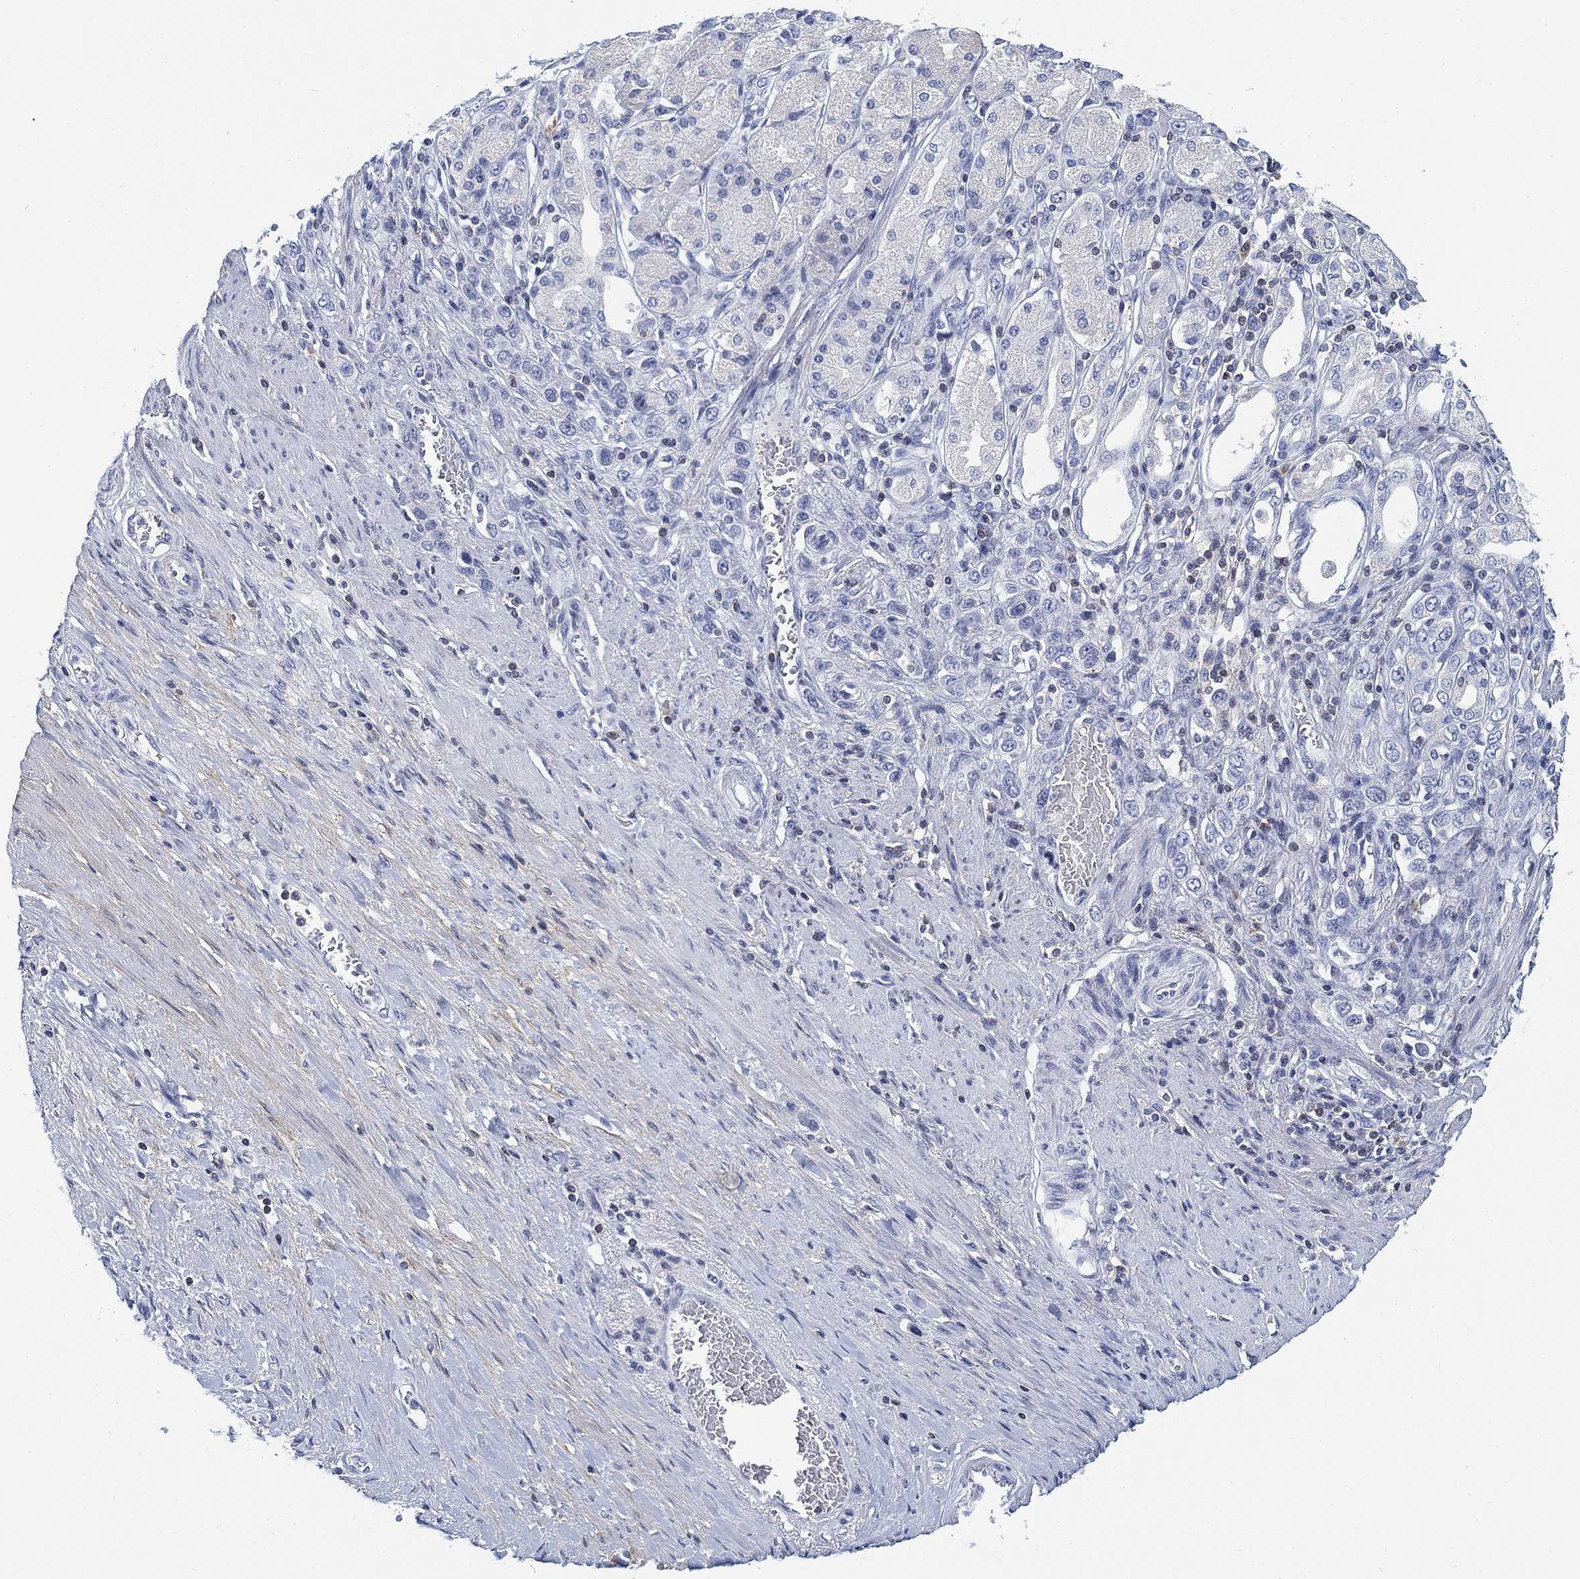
{"staining": {"intensity": "negative", "quantity": "none", "location": "none"}, "tissue": "stomach cancer", "cell_type": "Tumor cells", "image_type": "cancer", "snomed": [{"axis": "morphology", "description": "Normal tissue, NOS"}, {"axis": "morphology", "description": "Adenocarcinoma, NOS"}, {"axis": "morphology", "description": "Adenocarcinoma, High grade"}, {"axis": "topography", "description": "Stomach, upper"}, {"axis": "topography", "description": "Stomach"}], "caption": "IHC image of human stomach high-grade adenocarcinoma stained for a protein (brown), which exhibits no staining in tumor cells.", "gene": "FYB1", "patient": {"sex": "female", "age": 65}}